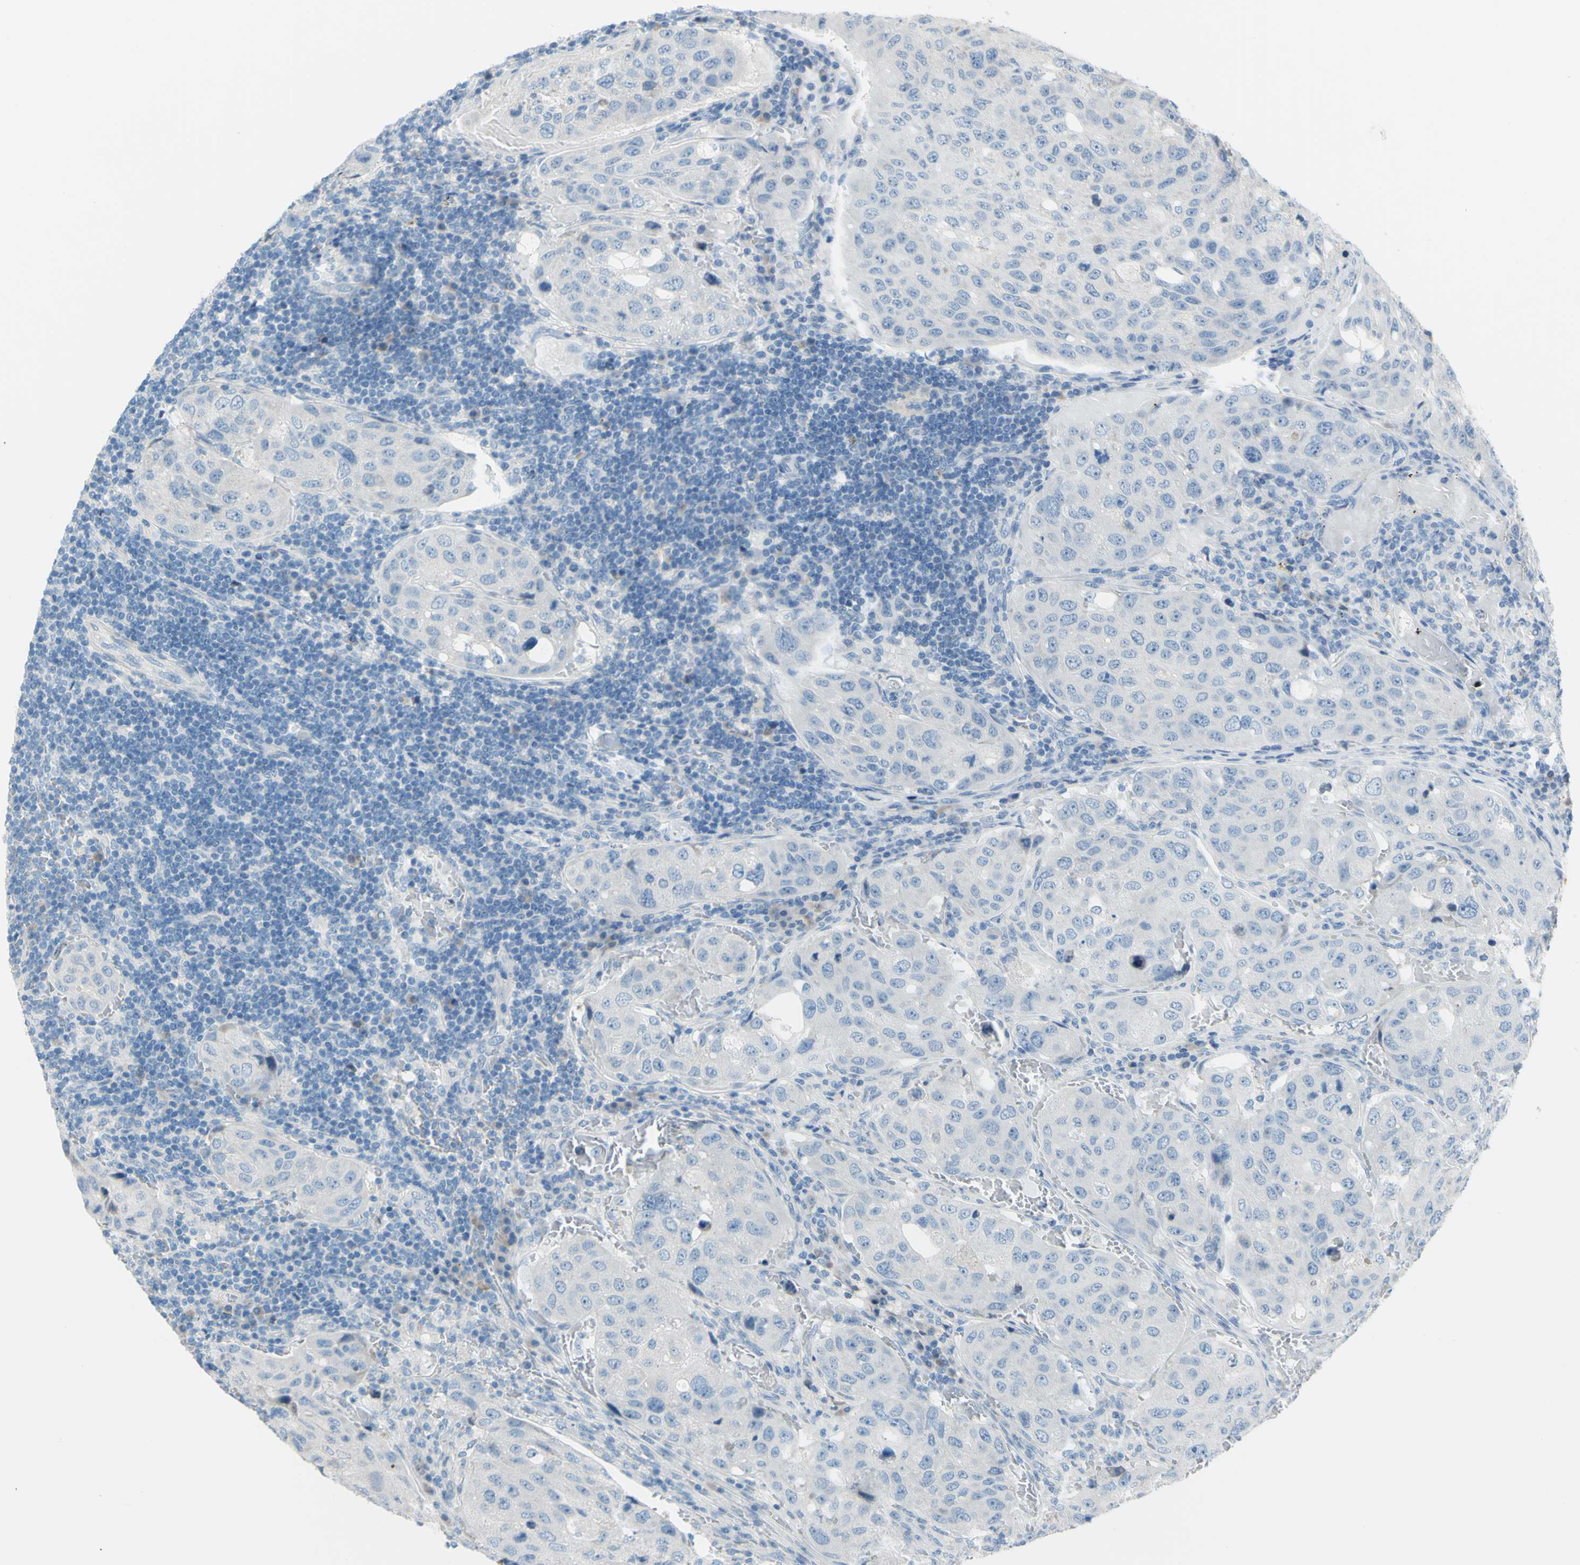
{"staining": {"intensity": "negative", "quantity": "none", "location": "none"}, "tissue": "urothelial cancer", "cell_type": "Tumor cells", "image_type": "cancer", "snomed": [{"axis": "morphology", "description": "Urothelial carcinoma, High grade"}, {"axis": "topography", "description": "Lymph node"}, {"axis": "topography", "description": "Urinary bladder"}], "caption": "Immunohistochemical staining of human high-grade urothelial carcinoma reveals no significant expression in tumor cells.", "gene": "SLC1A2", "patient": {"sex": "male", "age": 51}}